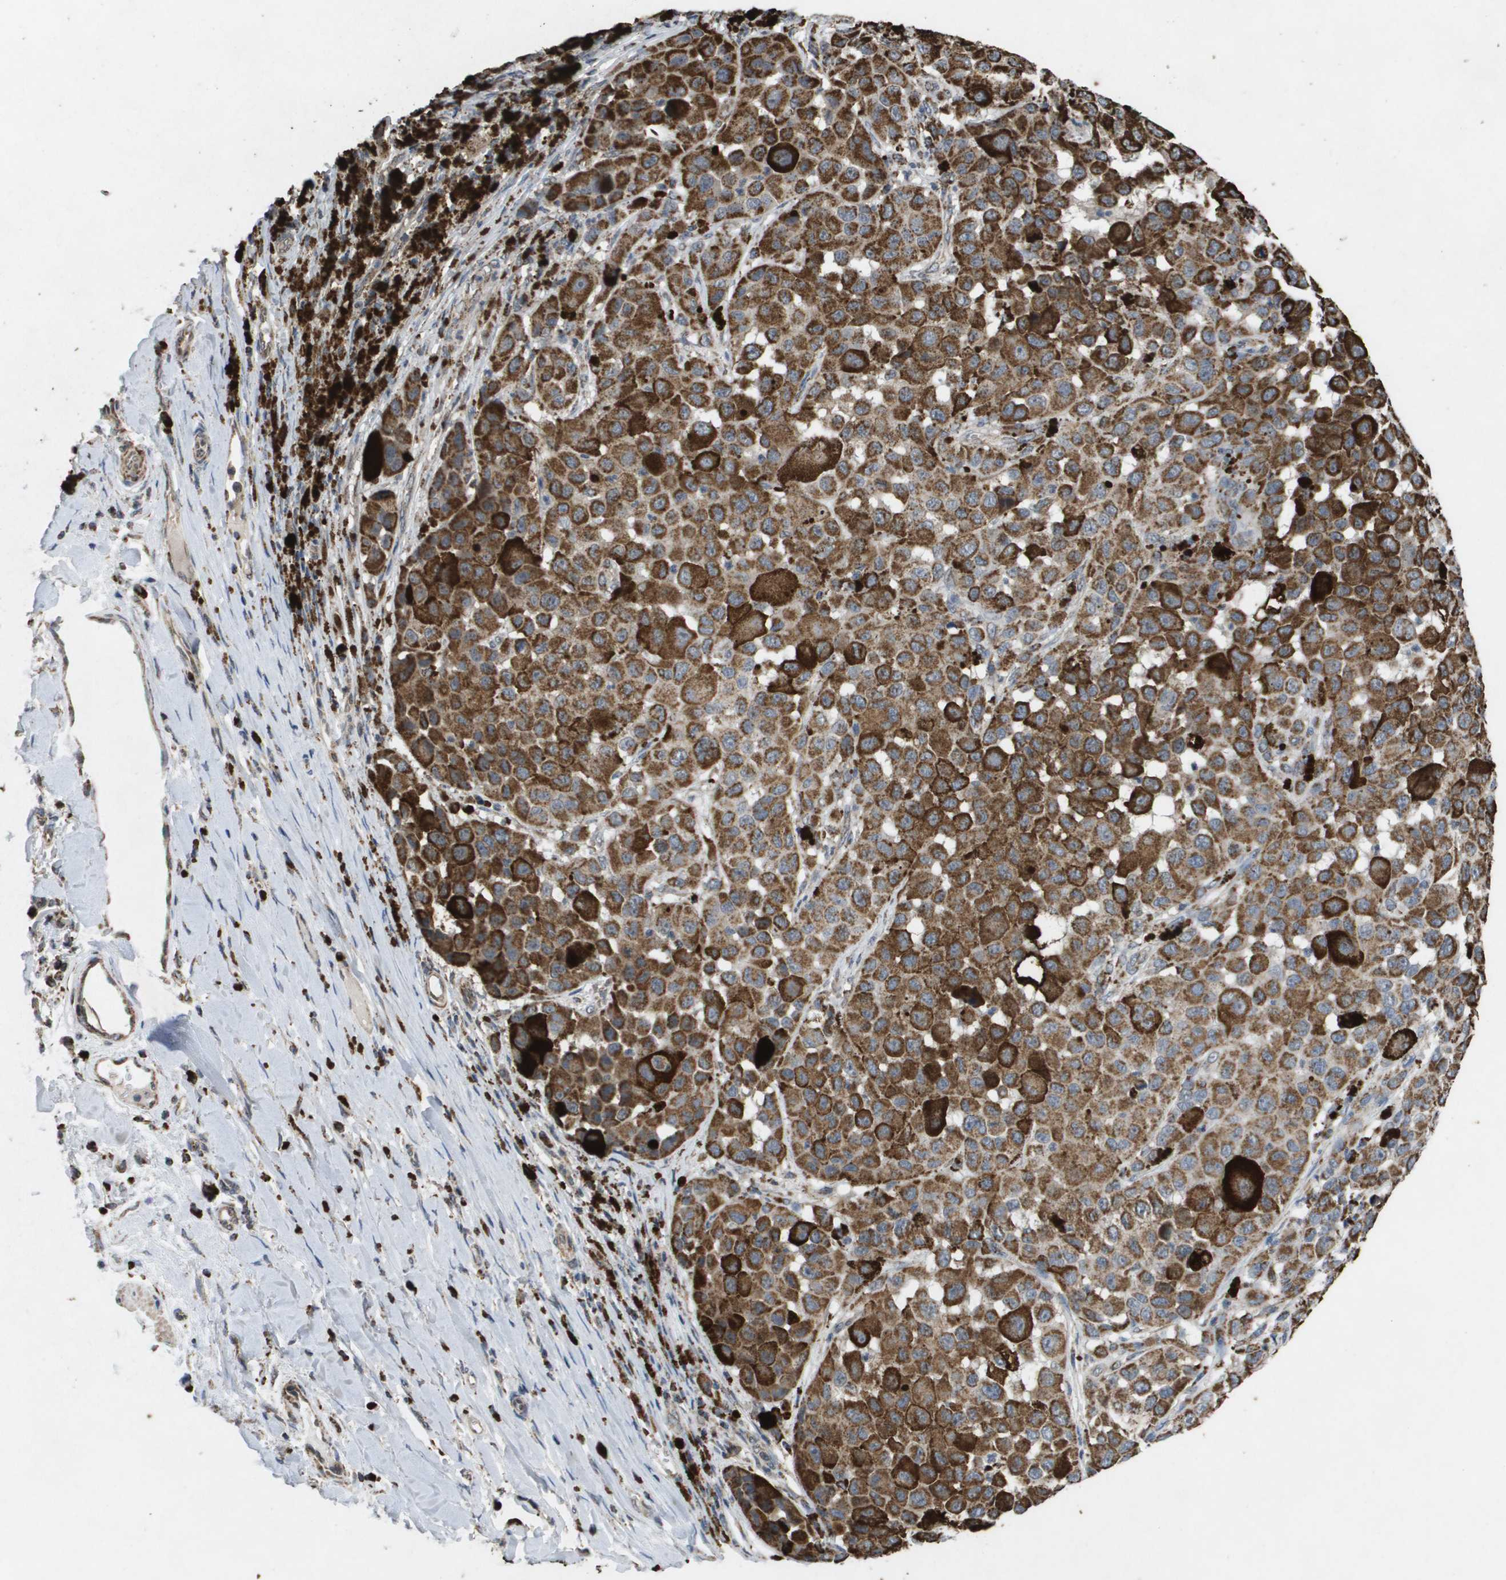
{"staining": {"intensity": "moderate", "quantity": ">75%", "location": "cytoplasmic/membranous"}, "tissue": "melanoma", "cell_type": "Tumor cells", "image_type": "cancer", "snomed": [{"axis": "morphology", "description": "Malignant melanoma, NOS"}, {"axis": "topography", "description": "Skin"}], "caption": "The photomicrograph demonstrates staining of melanoma, revealing moderate cytoplasmic/membranous protein positivity (brown color) within tumor cells.", "gene": "HSPE1", "patient": {"sex": "male", "age": 96}}